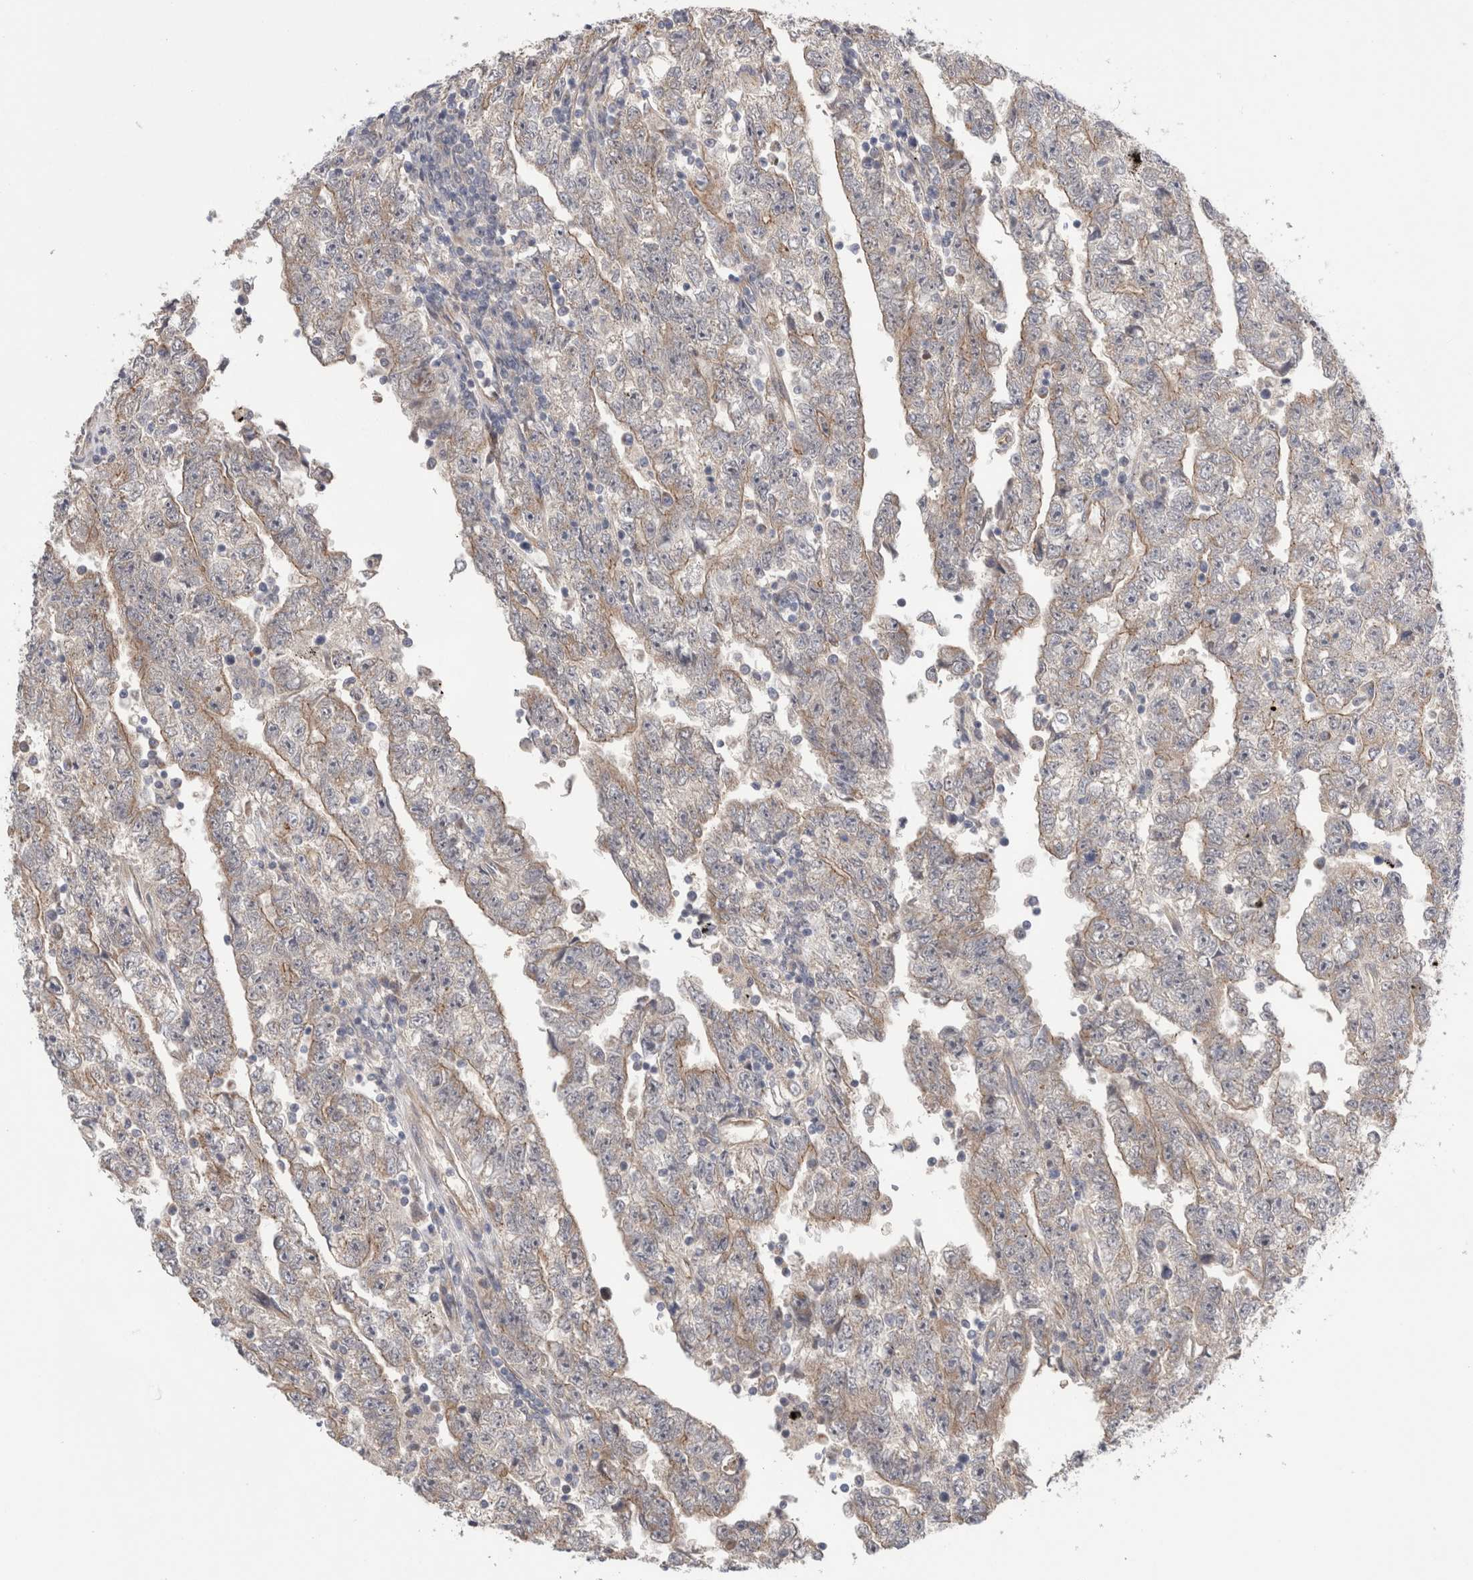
{"staining": {"intensity": "weak", "quantity": "25%-75%", "location": "cytoplasmic/membranous"}, "tissue": "testis cancer", "cell_type": "Tumor cells", "image_type": "cancer", "snomed": [{"axis": "morphology", "description": "Carcinoma, Embryonal, NOS"}, {"axis": "topography", "description": "Testis"}], "caption": "Immunohistochemistry (IHC) (DAB (3,3'-diaminobenzidine)) staining of human embryonal carcinoma (testis) shows weak cytoplasmic/membranous protein staining in about 25%-75% of tumor cells.", "gene": "TAFA5", "patient": {"sex": "male", "age": 25}}